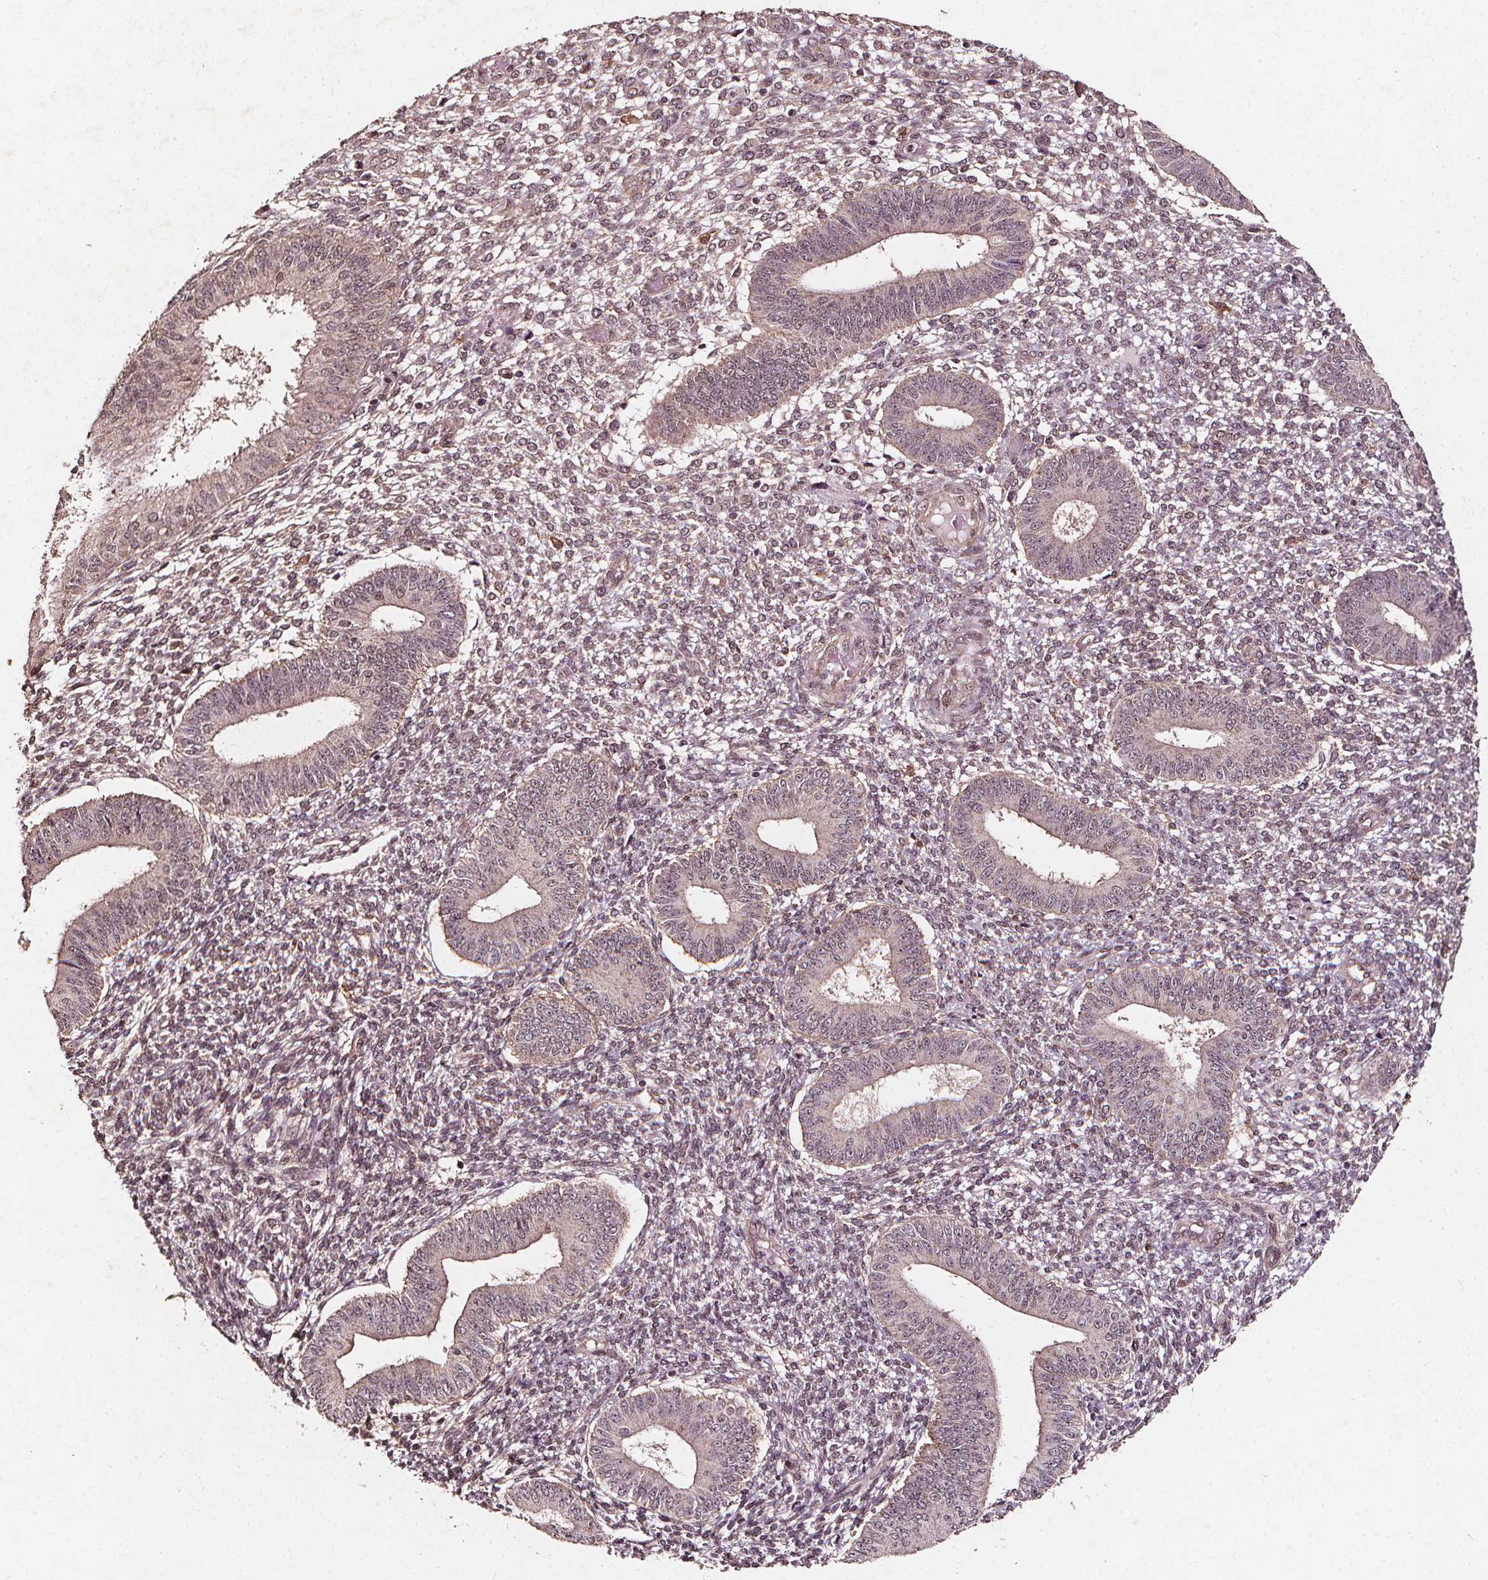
{"staining": {"intensity": "weak", "quantity": "25%-75%", "location": "cytoplasmic/membranous"}, "tissue": "endometrium", "cell_type": "Cells in endometrial stroma", "image_type": "normal", "snomed": [{"axis": "morphology", "description": "Normal tissue, NOS"}, {"axis": "topography", "description": "Endometrium"}], "caption": "Approximately 25%-75% of cells in endometrial stroma in benign human endometrium demonstrate weak cytoplasmic/membranous protein expression as visualized by brown immunohistochemical staining.", "gene": "ABCA1", "patient": {"sex": "female", "age": 42}}